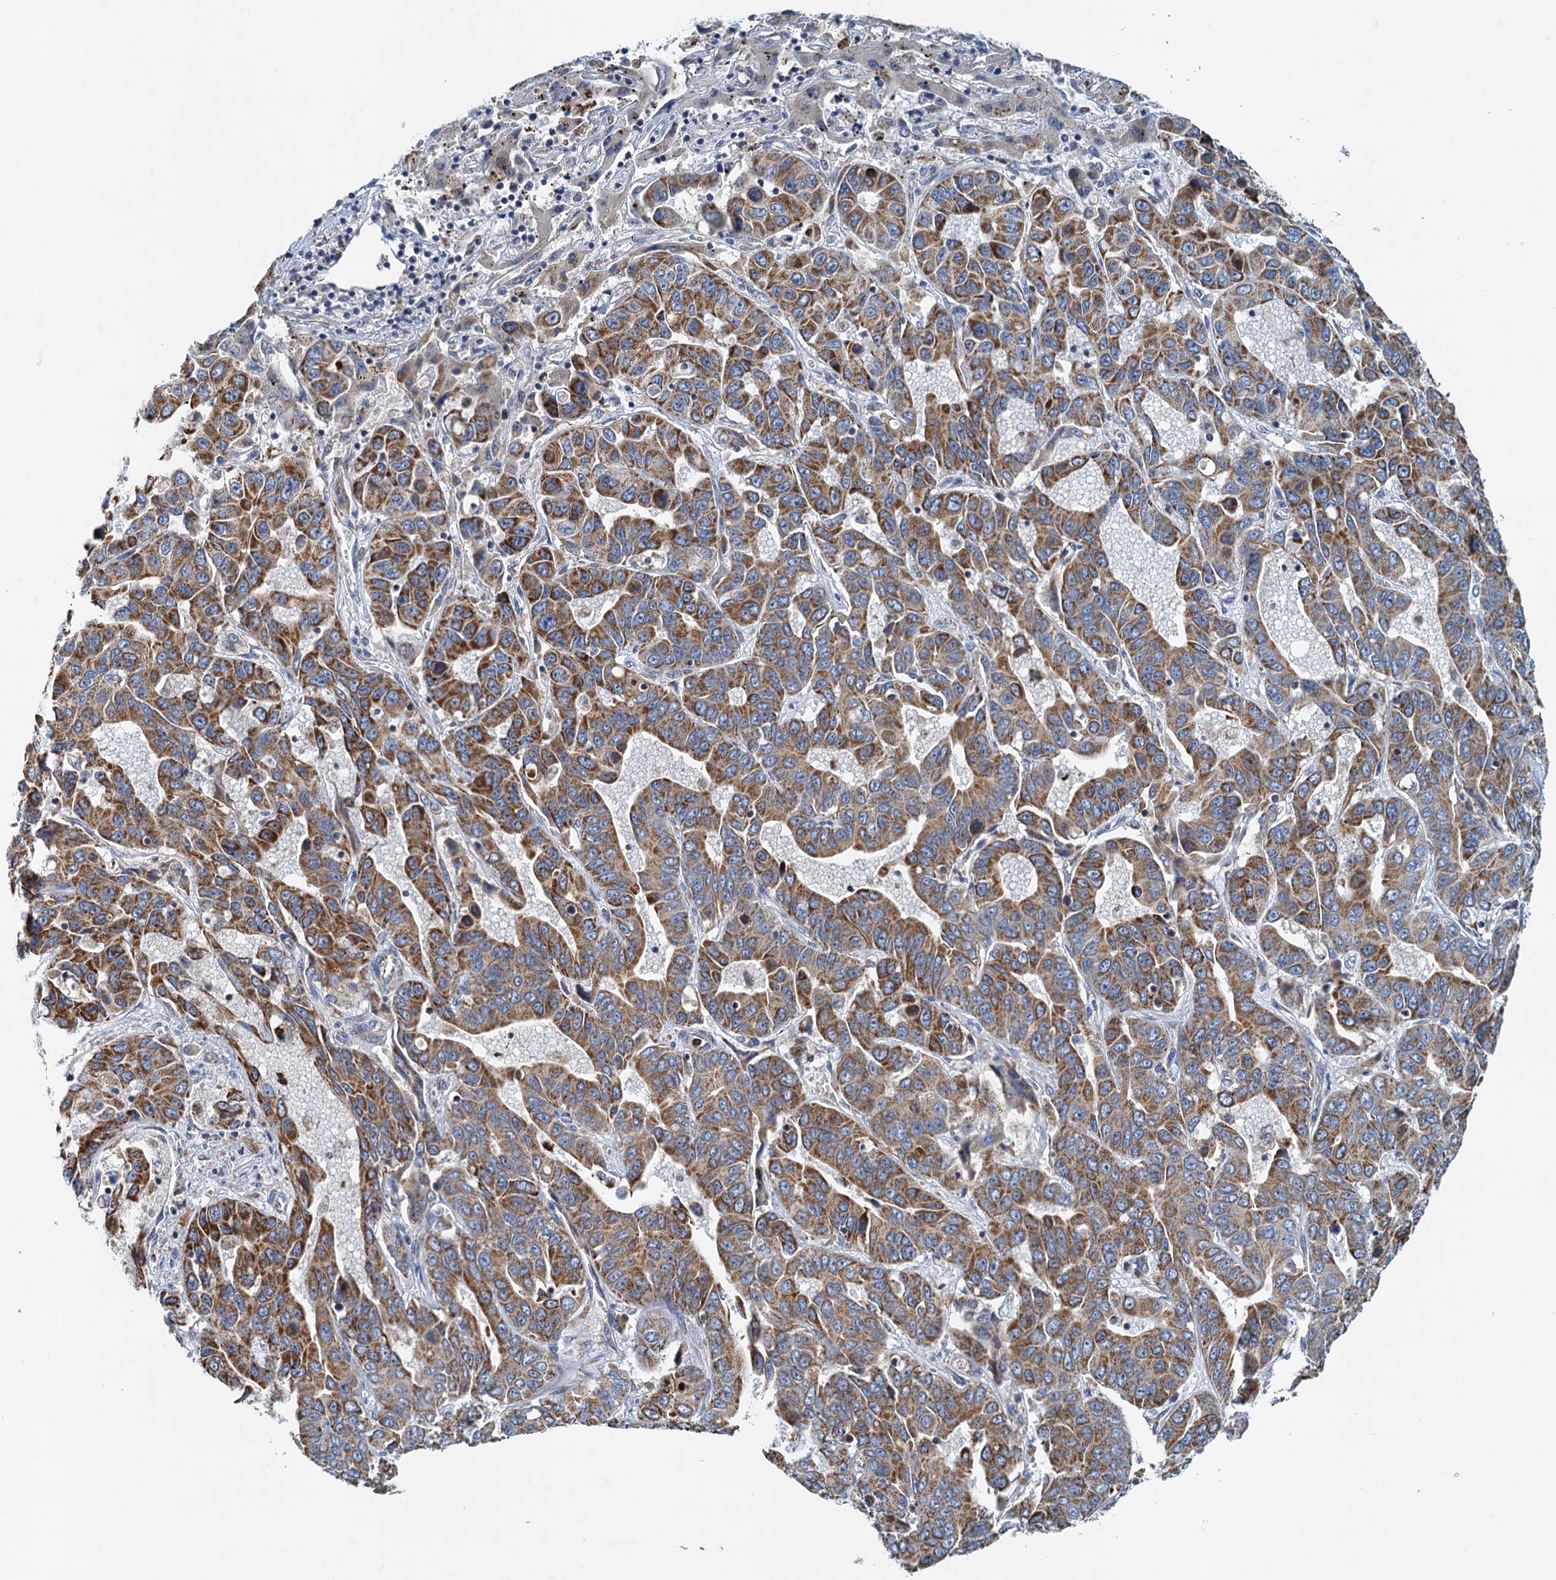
{"staining": {"intensity": "strong", "quantity": ">75%", "location": "cytoplasmic/membranous"}, "tissue": "liver cancer", "cell_type": "Tumor cells", "image_type": "cancer", "snomed": [{"axis": "morphology", "description": "Cholangiocarcinoma"}, {"axis": "topography", "description": "Liver"}], "caption": "Protein staining reveals strong cytoplasmic/membranous staining in approximately >75% of tumor cells in liver cancer (cholangiocarcinoma). The staining was performed using DAB (3,3'-diaminobenzidine) to visualize the protein expression in brown, while the nuclei were stained in blue with hematoxylin (Magnification: 20x).", "gene": "POC1A", "patient": {"sex": "female", "age": 52}}